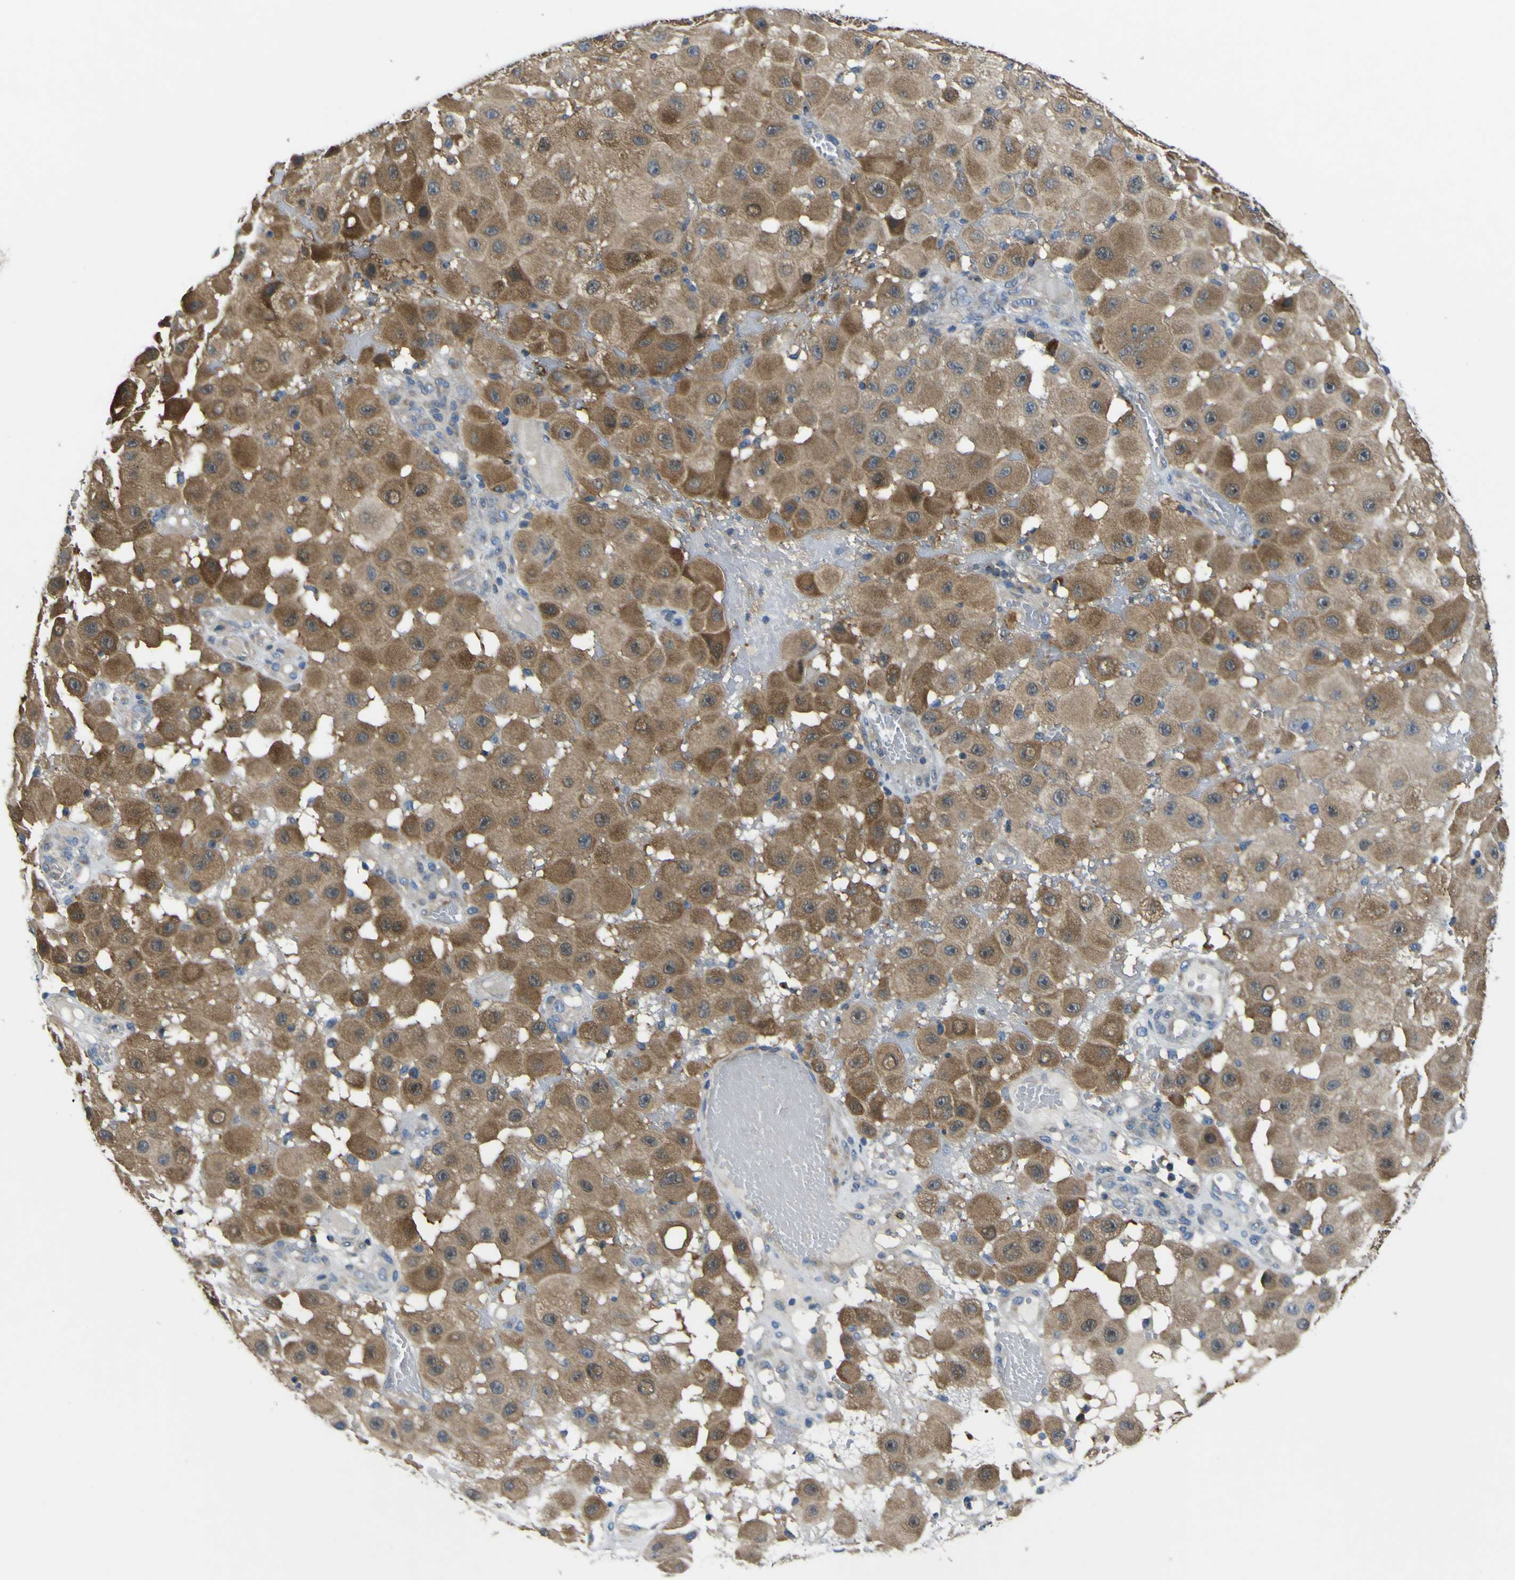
{"staining": {"intensity": "moderate", "quantity": ">75%", "location": "cytoplasmic/membranous"}, "tissue": "melanoma", "cell_type": "Tumor cells", "image_type": "cancer", "snomed": [{"axis": "morphology", "description": "Malignant melanoma, NOS"}, {"axis": "topography", "description": "Skin"}], "caption": "Immunohistochemistry of malignant melanoma shows medium levels of moderate cytoplasmic/membranous staining in approximately >75% of tumor cells.", "gene": "EML2", "patient": {"sex": "female", "age": 81}}